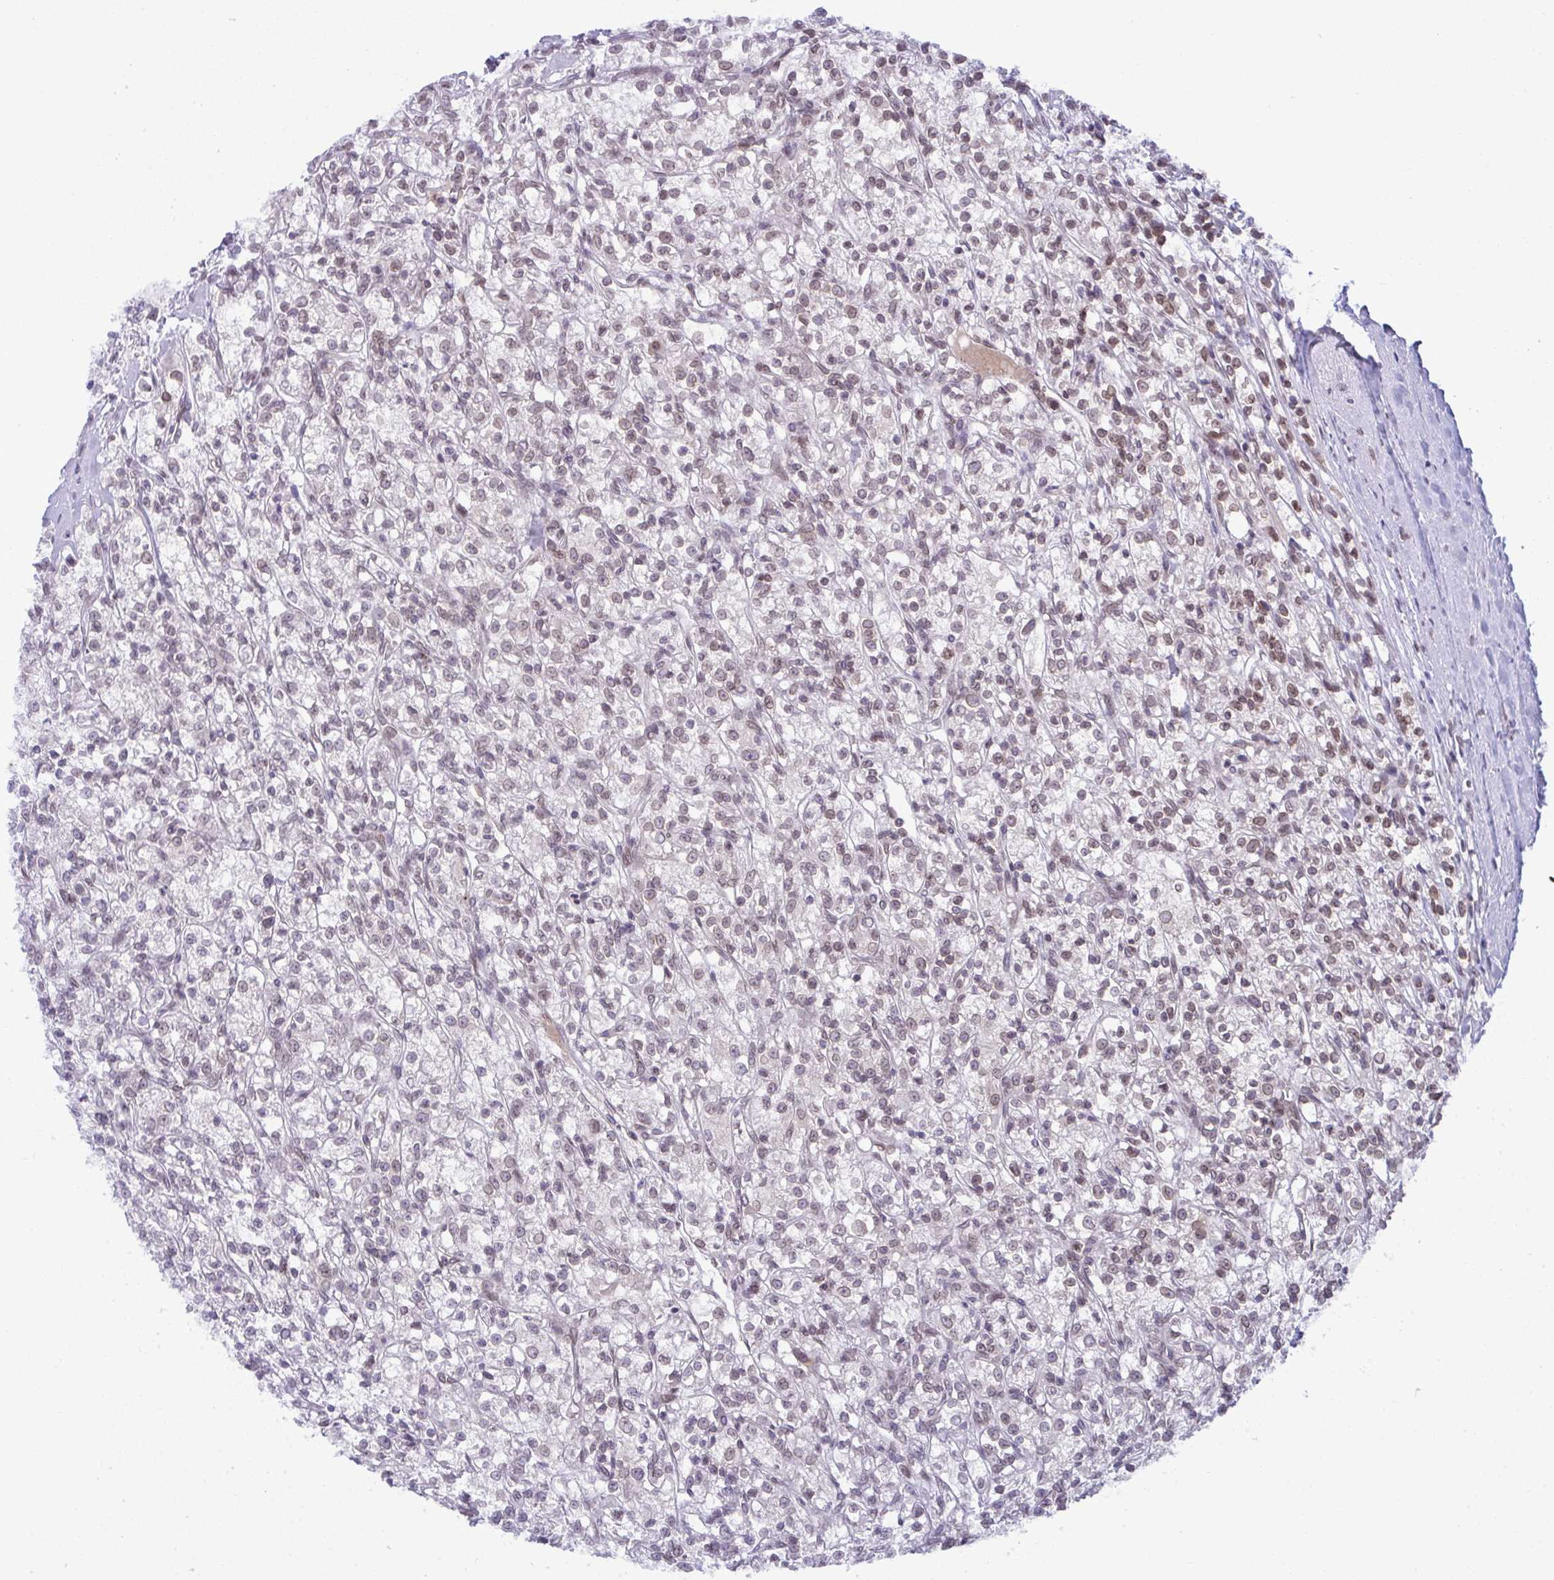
{"staining": {"intensity": "weak", "quantity": "<25%", "location": "cytoplasmic/membranous,nuclear"}, "tissue": "renal cancer", "cell_type": "Tumor cells", "image_type": "cancer", "snomed": [{"axis": "morphology", "description": "Adenocarcinoma, NOS"}, {"axis": "topography", "description": "Kidney"}], "caption": "High magnification brightfield microscopy of renal cancer (adenocarcinoma) stained with DAB (3,3'-diaminobenzidine) (brown) and counterstained with hematoxylin (blue): tumor cells show no significant expression. (Stains: DAB IHC with hematoxylin counter stain, Microscopy: brightfield microscopy at high magnification).", "gene": "RANBP2", "patient": {"sex": "female", "age": 59}}